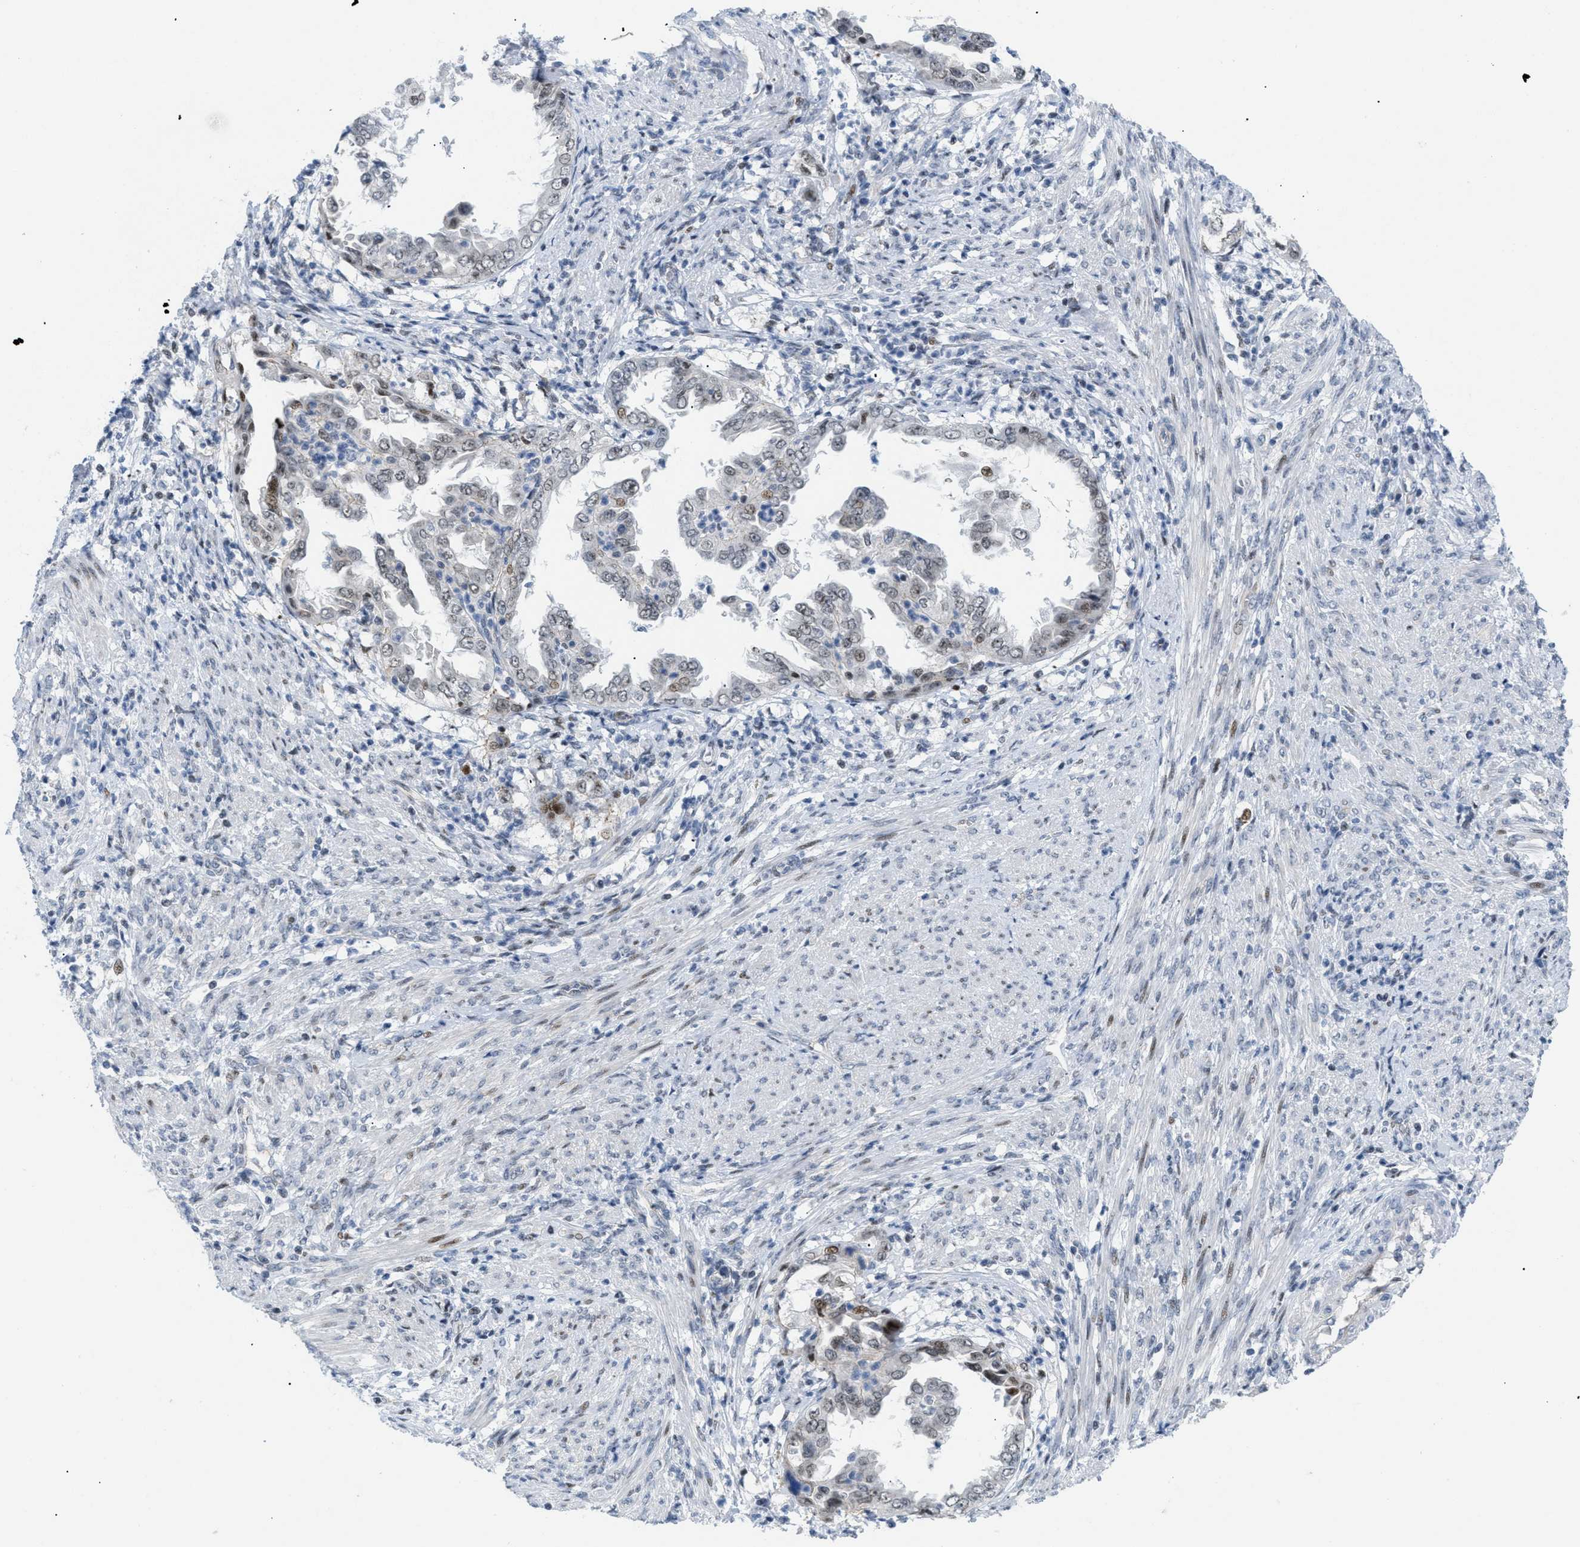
{"staining": {"intensity": "weak", "quantity": ">75%", "location": "nuclear"}, "tissue": "endometrial cancer", "cell_type": "Tumor cells", "image_type": "cancer", "snomed": [{"axis": "morphology", "description": "Adenocarcinoma, NOS"}, {"axis": "topography", "description": "Endometrium"}], "caption": "Immunohistochemistry (IHC) photomicrograph of neoplastic tissue: human endometrial cancer stained using immunohistochemistry displays low levels of weak protein expression localized specifically in the nuclear of tumor cells, appearing as a nuclear brown color.", "gene": "MED1", "patient": {"sex": "female", "age": 85}}